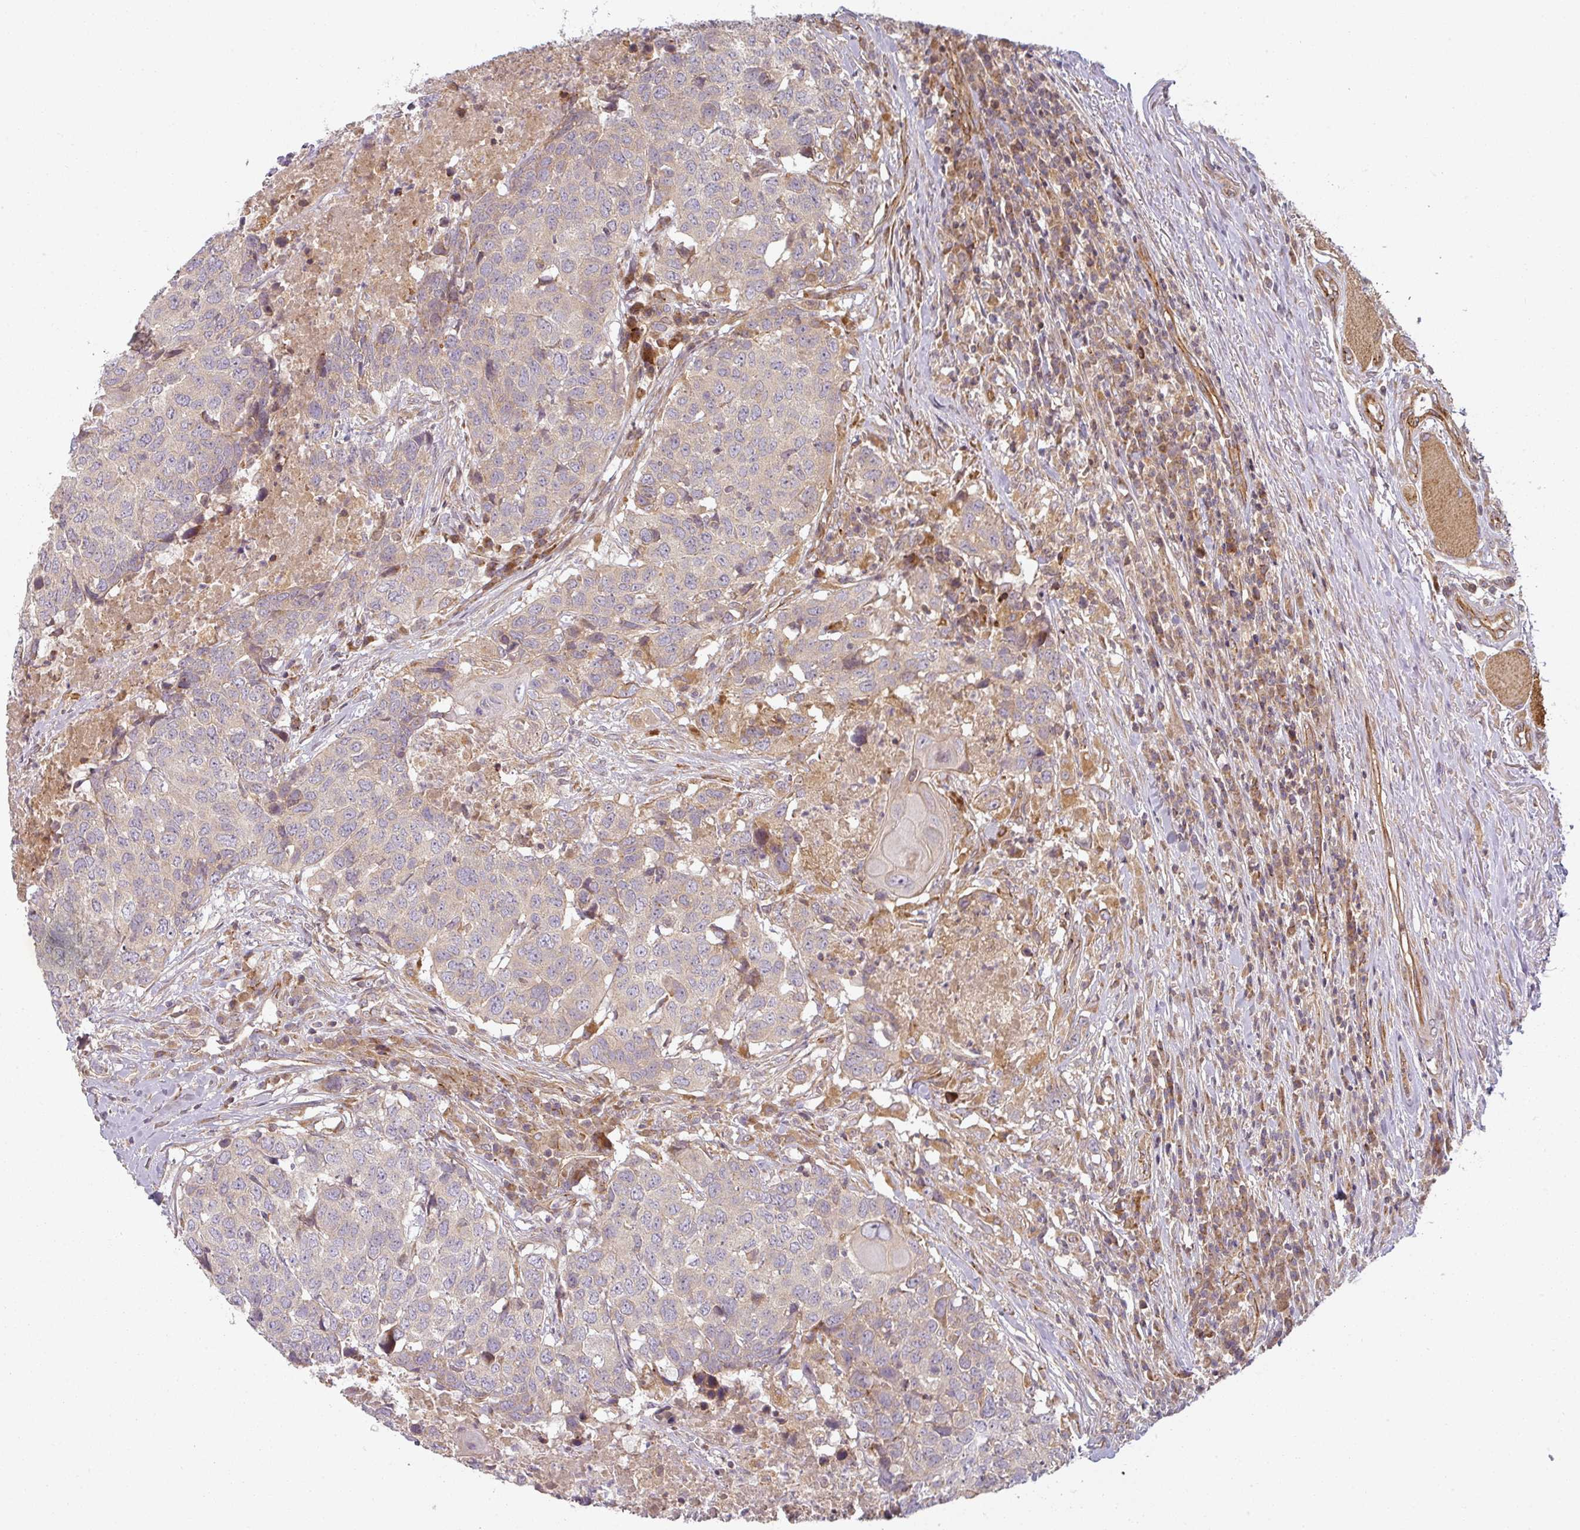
{"staining": {"intensity": "weak", "quantity": "<25%", "location": "cytoplasmic/membranous"}, "tissue": "head and neck cancer", "cell_type": "Tumor cells", "image_type": "cancer", "snomed": [{"axis": "morphology", "description": "Normal tissue, NOS"}, {"axis": "morphology", "description": "Squamous cell carcinoma, NOS"}, {"axis": "topography", "description": "Skeletal muscle"}, {"axis": "topography", "description": "Vascular tissue"}, {"axis": "topography", "description": "Peripheral nerve tissue"}, {"axis": "topography", "description": "Head-Neck"}], "caption": "Head and neck cancer was stained to show a protein in brown. There is no significant expression in tumor cells.", "gene": "CNOT1", "patient": {"sex": "male", "age": 66}}